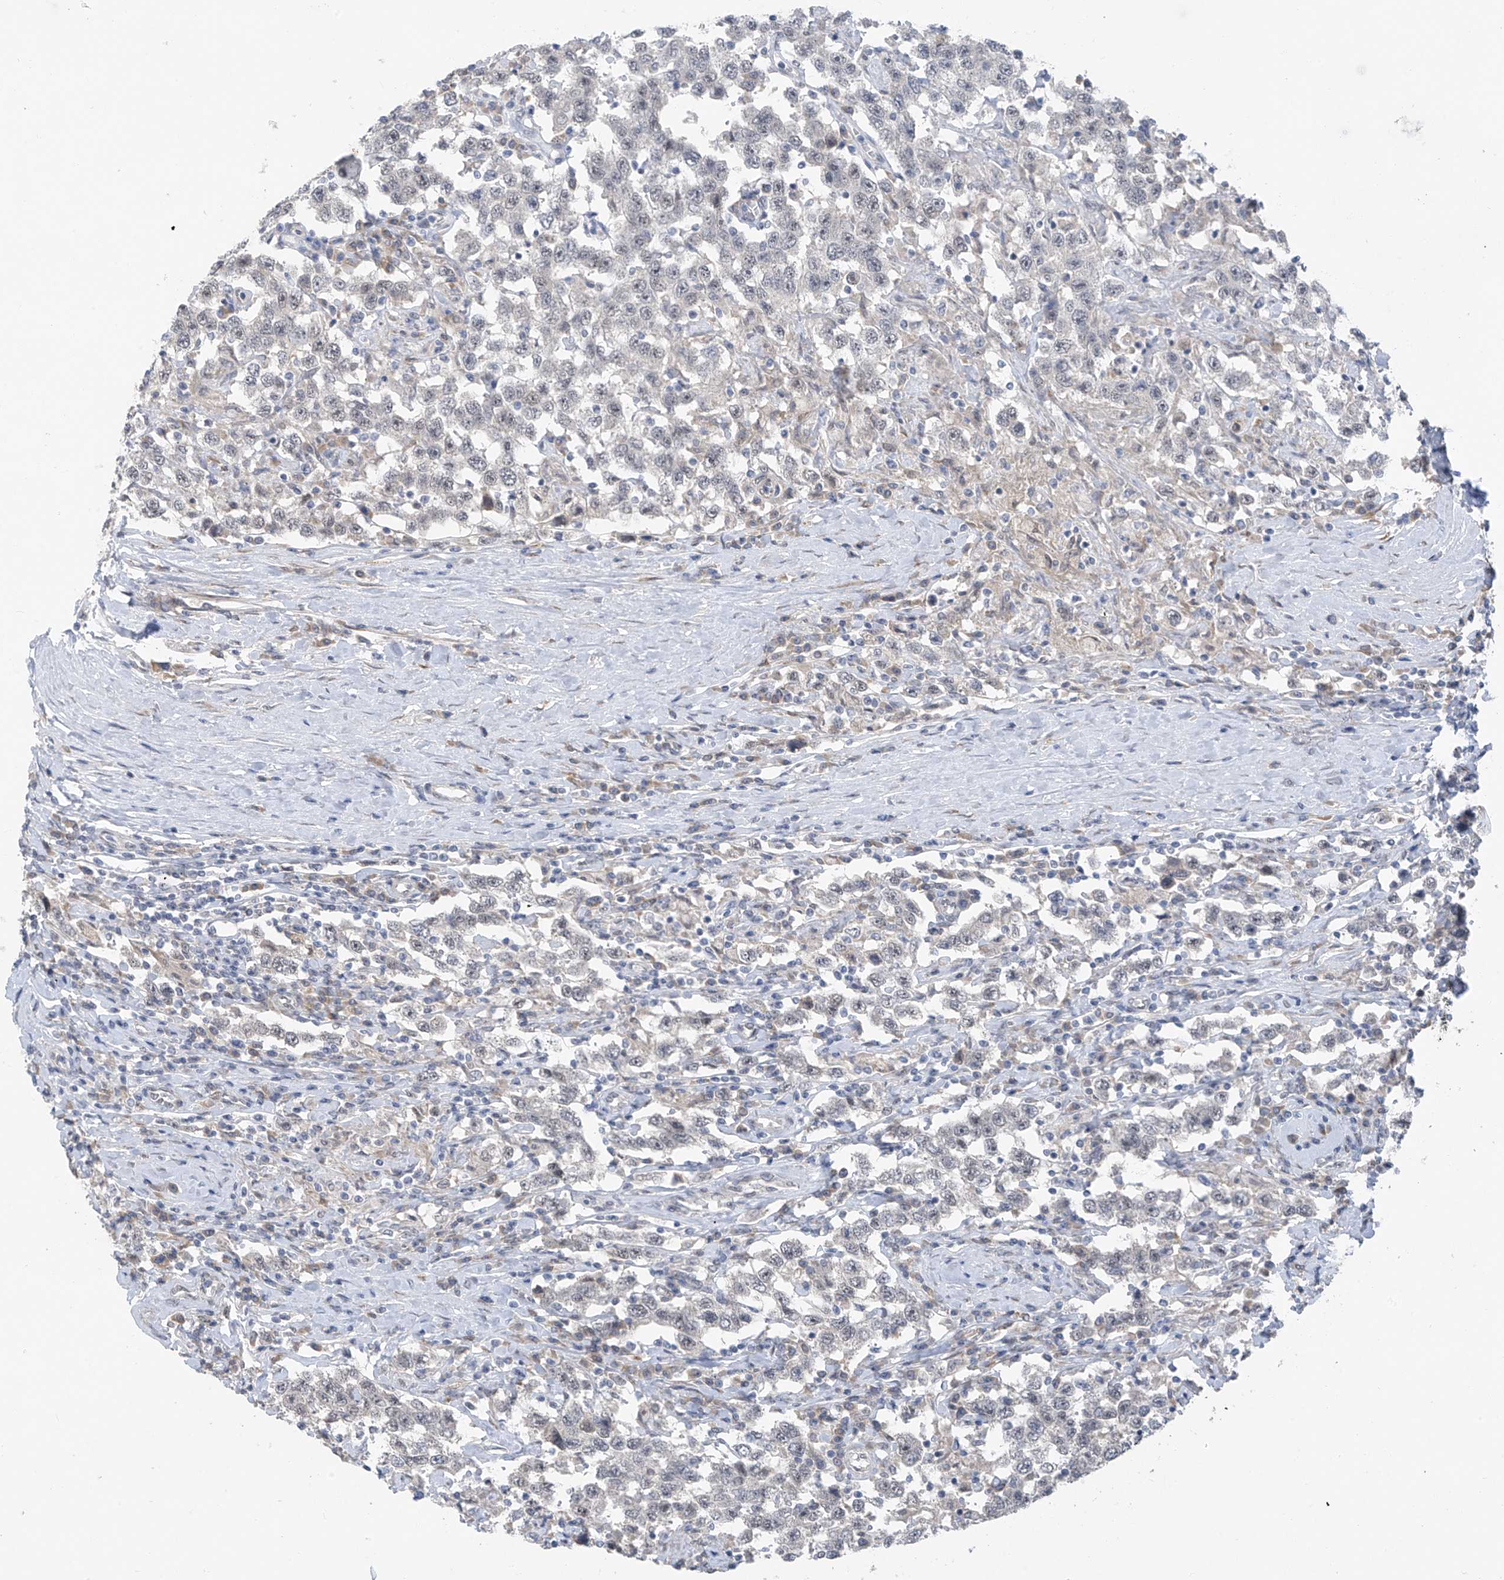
{"staining": {"intensity": "weak", "quantity": "25%-75%", "location": "nuclear"}, "tissue": "testis cancer", "cell_type": "Tumor cells", "image_type": "cancer", "snomed": [{"axis": "morphology", "description": "Seminoma, NOS"}, {"axis": "topography", "description": "Testis"}], "caption": "Testis cancer (seminoma) stained for a protein (brown) displays weak nuclear positive staining in approximately 25%-75% of tumor cells.", "gene": "CYP4V2", "patient": {"sex": "male", "age": 41}}